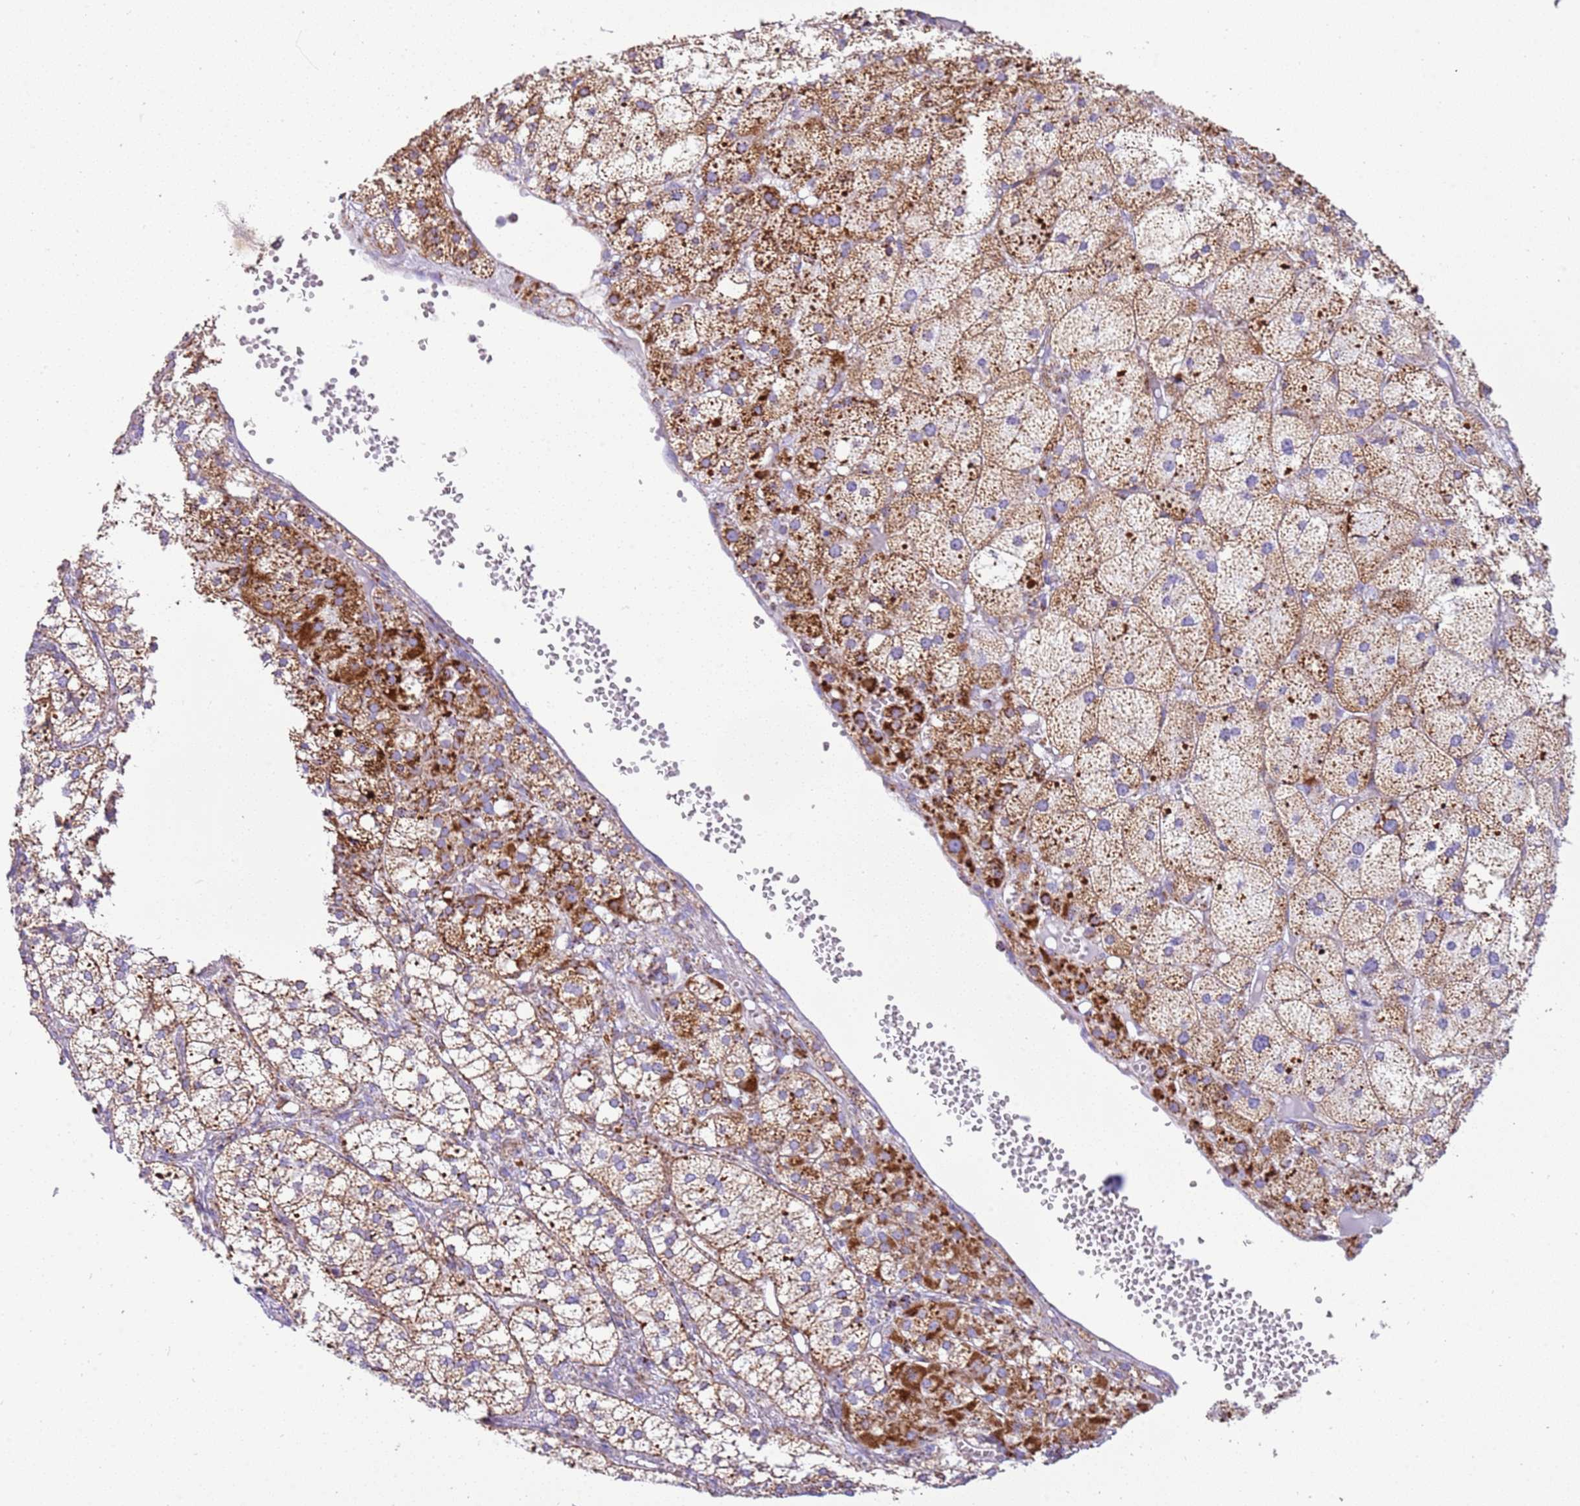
{"staining": {"intensity": "strong", "quantity": "25%-75%", "location": "cytoplasmic/membranous"}, "tissue": "adrenal gland", "cell_type": "Glandular cells", "image_type": "normal", "snomed": [{"axis": "morphology", "description": "Normal tissue, NOS"}, {"axis": "topography", "description": "Adrenal gland"}], "caption": "Glandular cells reveal high levels of strong cytoplasmic/membranous expression in about 25%-75% of cells in normal adrenal gland.", "gene": "SUCLG2", "patient": {"sex": "female", "age": 61}}